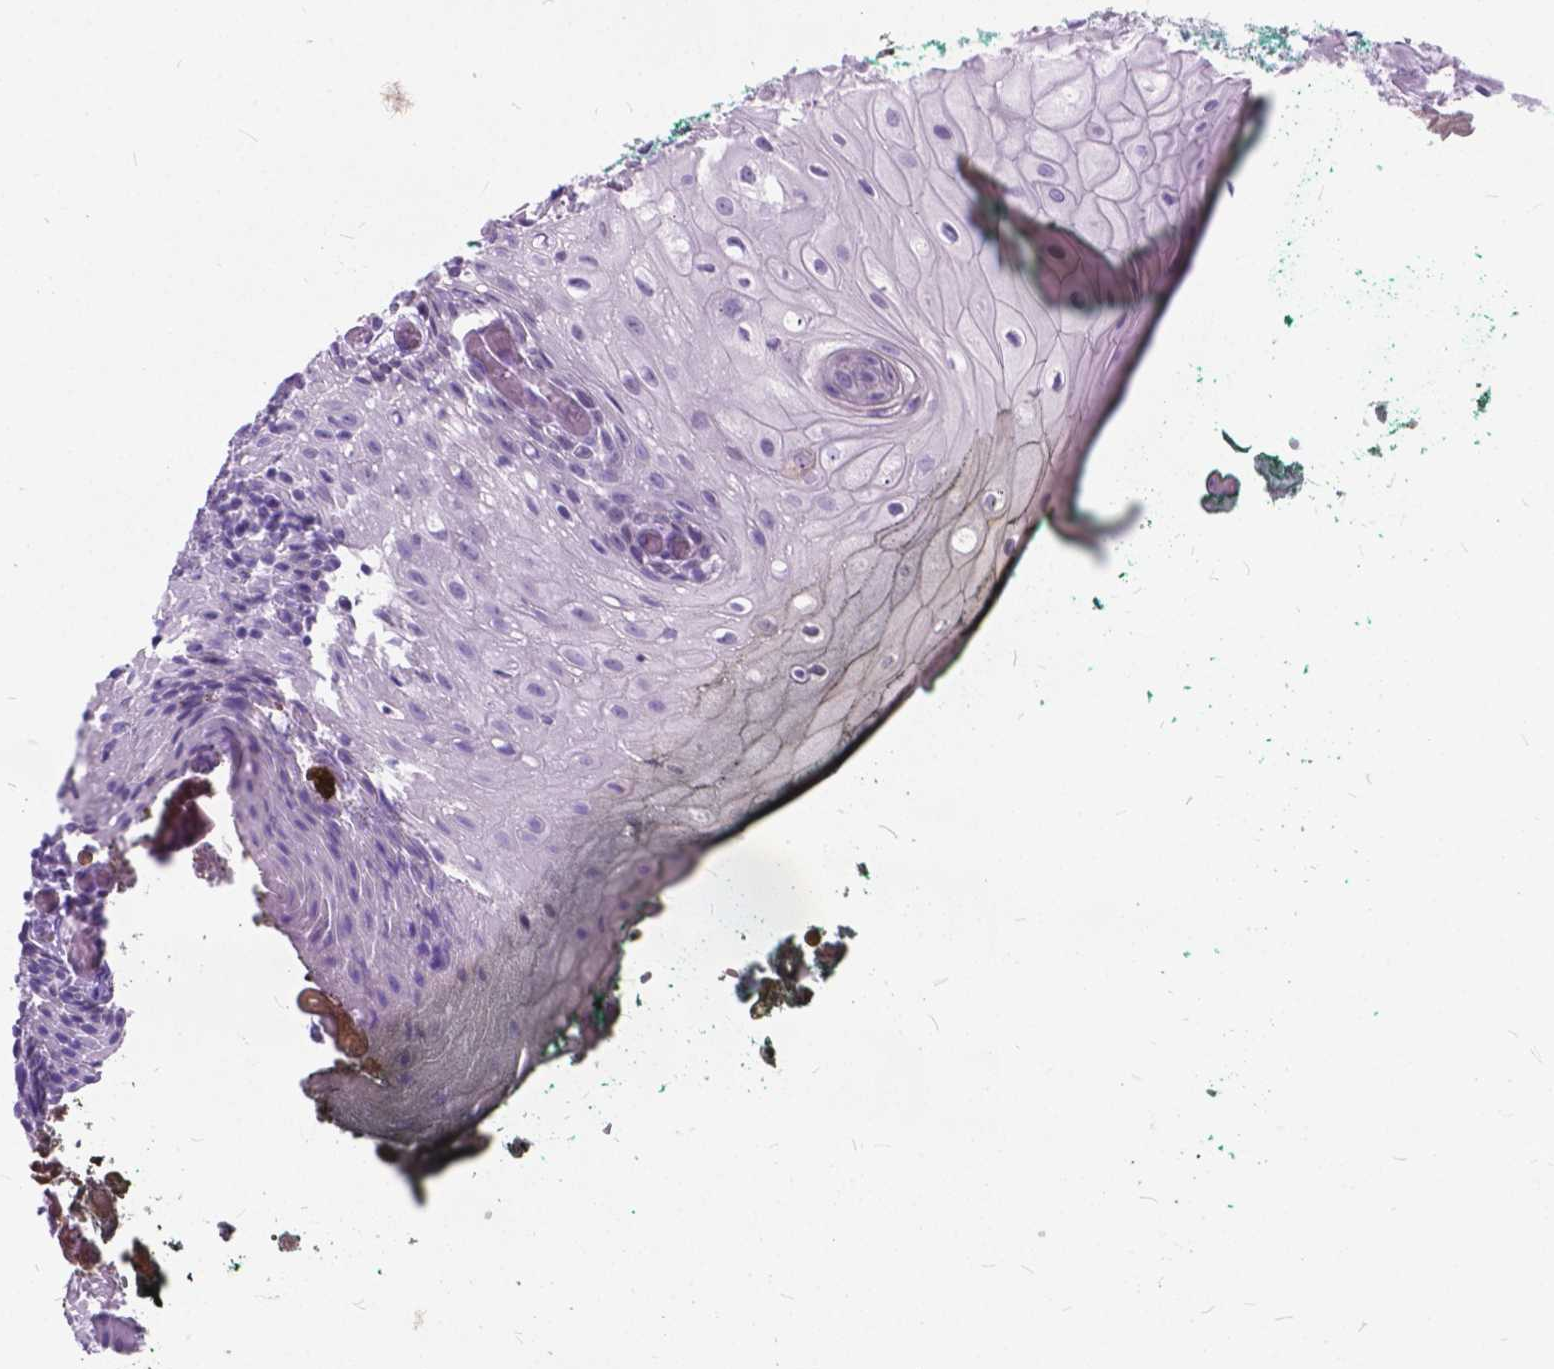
{"staining": {"intensity": "negative", "quantity": "none", "location": "none"}, "tissue": "oral mucosa", "cell_type": "Squamous epithelial cells", "image_type": "normal", "snomed": [{"axis": "morphology", "description": "Normal tissue, NOS"}, {"axis": "topography", "description": "Oral tissue"}, {"axis": "topography", "description": "Head-Neck"}], "caption": "This histopathology image is of normal oral mucosa stained with immunohistochemistry to label a protein in brown with the nuclei are counter-stained blue. There is no expression in squamous epithelial cells.", "gene": "BSND", "patient": {"sex": "female", "age": 68}}